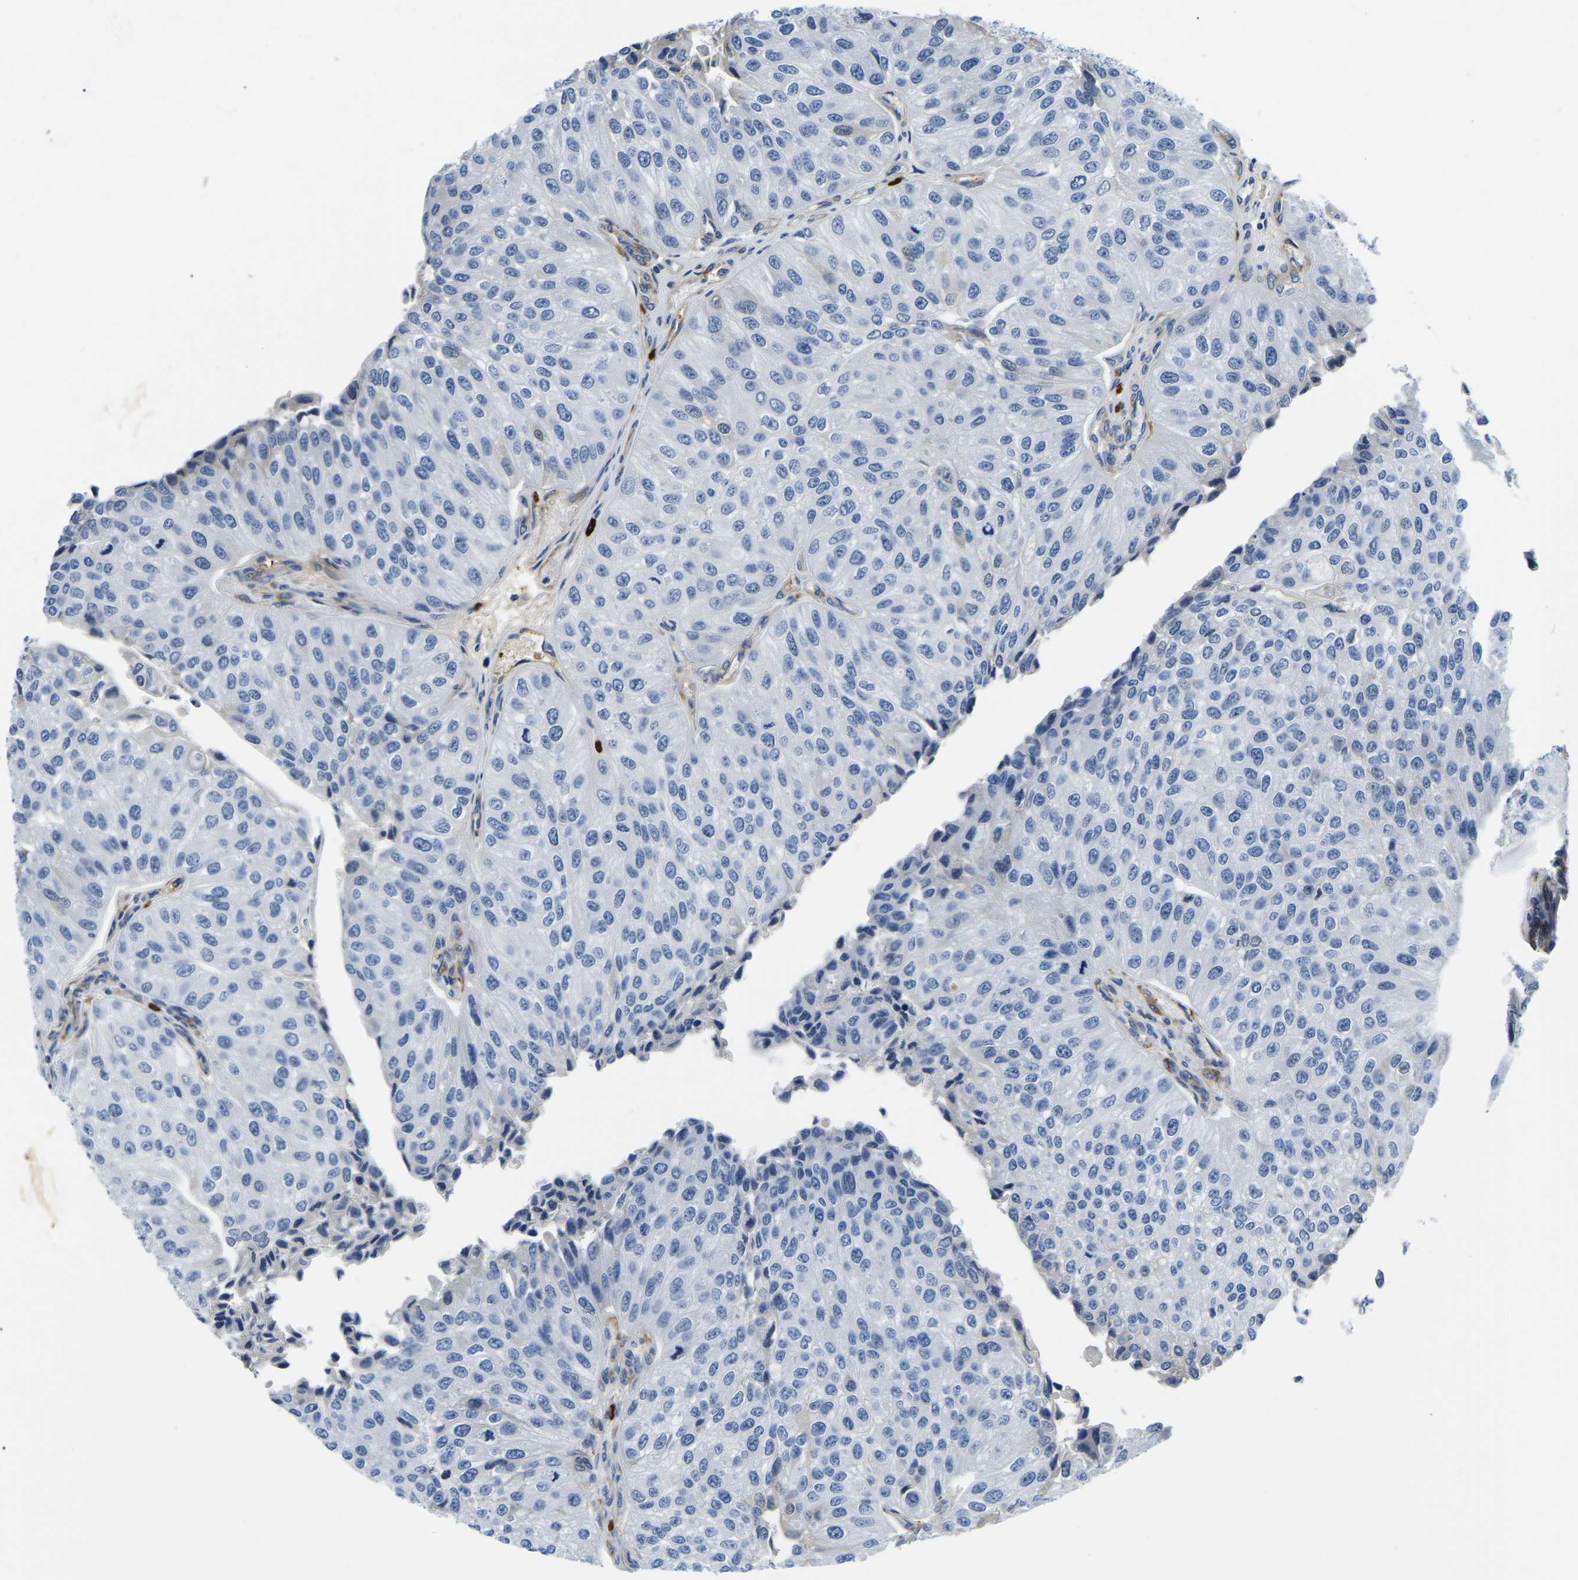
{"staining": {"intensity": "negative", "quantity": "none", "location": "none"}, "tissue": "urothelial cancer", "cell_type": "Tumor cells", "image_type": "cancer", "snomed": [{"axis": "morphology", "description": "Urothelial carcinoma, High grade"}, {"axis": "topography", "description": "Kidney"}, {"axis": "topography", "description": "Urinary bladder"}], "caption": "Immunohistochemistry (IHC) of human urothelial carcinoma (high-grade) exhibits no staining in tumor cells.", "gene": "DUSP8", "patient": {"sex": "male", "age": 77}}